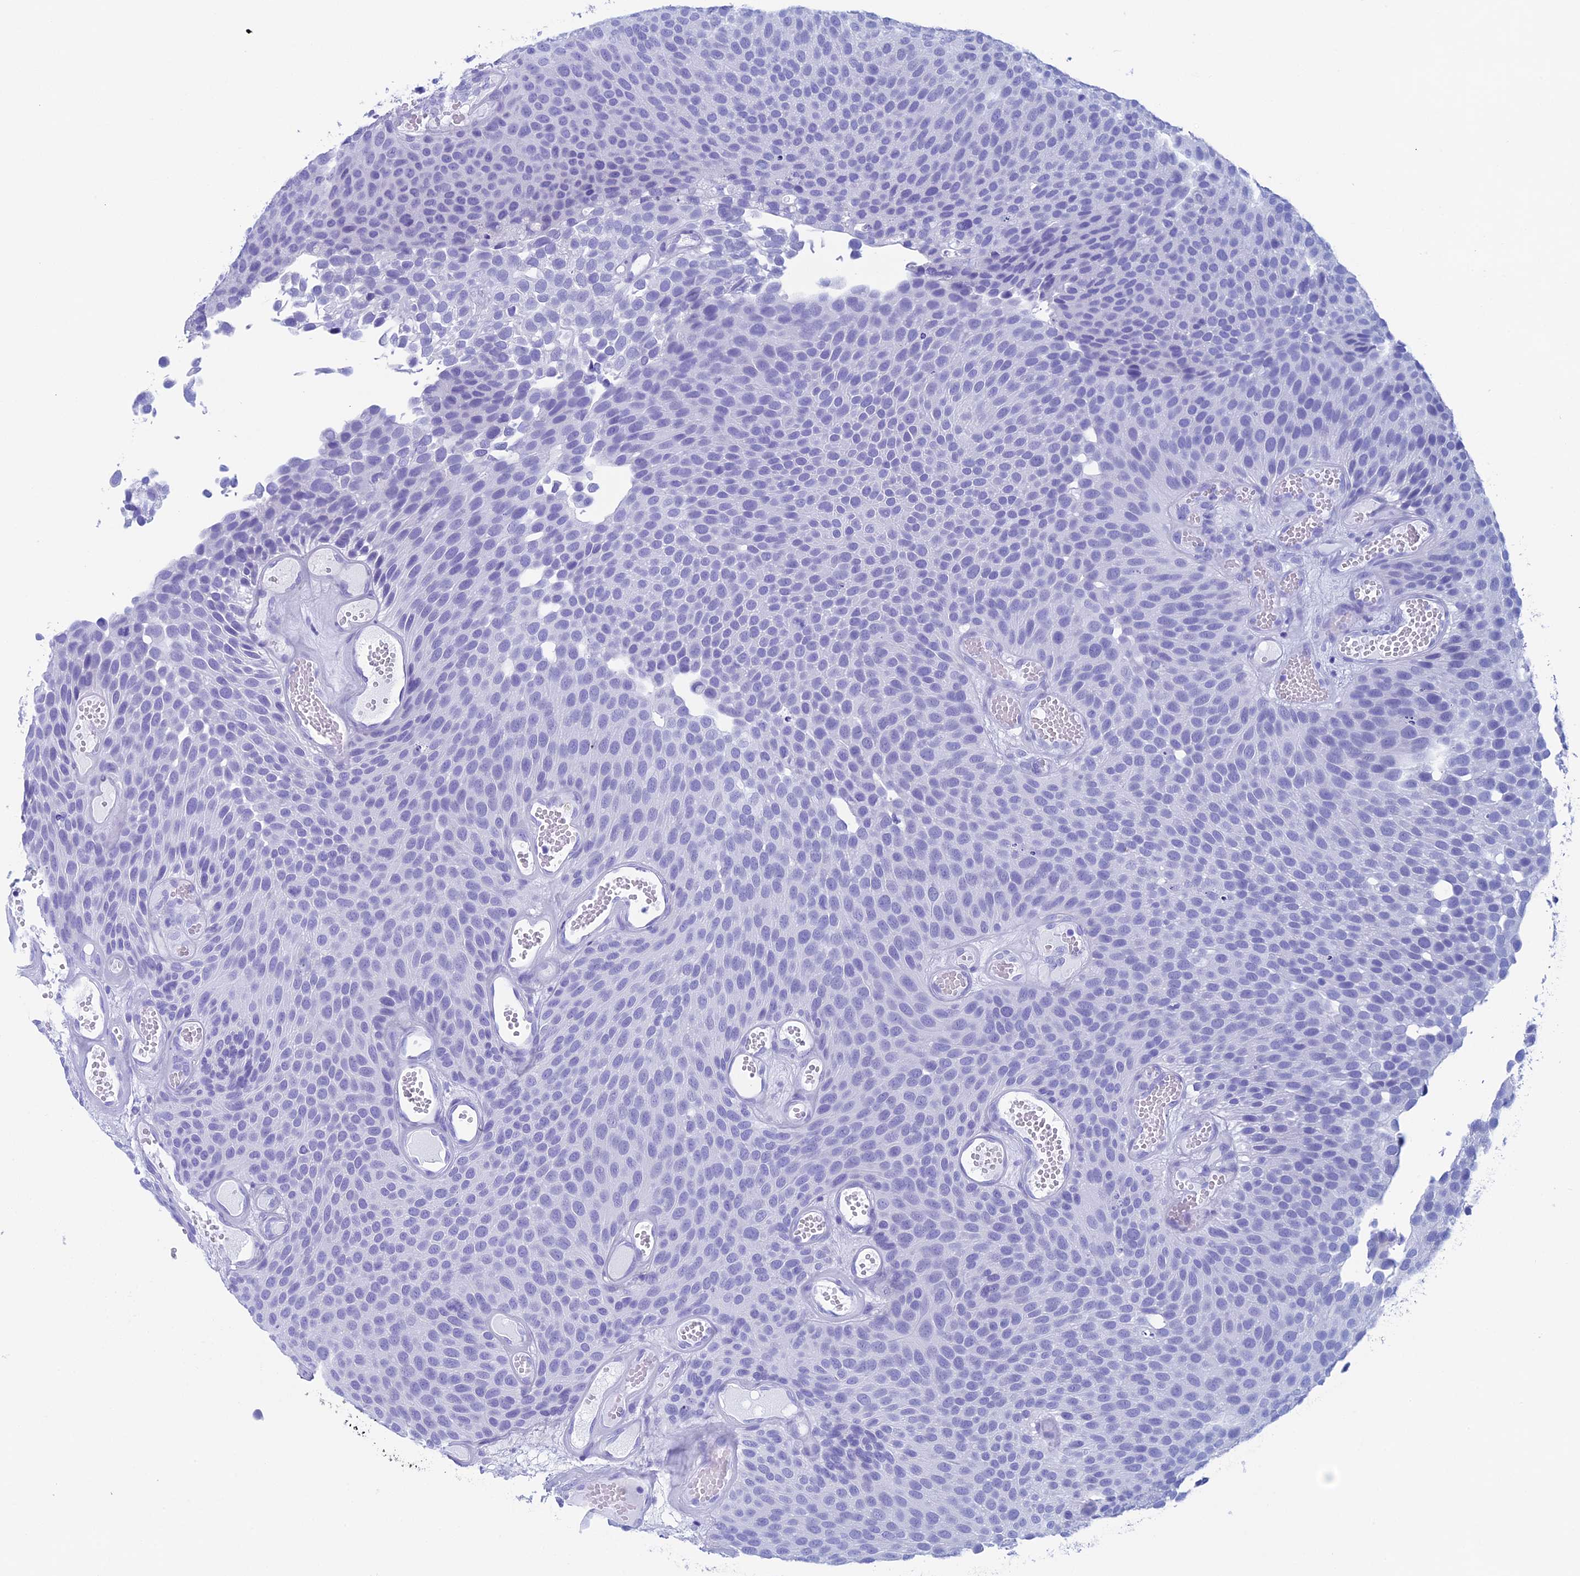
{"staining": {"intensity": "negative", "quantity": "none", "location": "none"}, "tissue": "urothelial cancer", "cell_type": "Tumor cells", "image_type": "cancer", "snomed": [{"axis": "morphology", "description": "Urothelial carcinoma, Low grade"}, {"axis": "topography", "description": "Urinary bladder"}], "caption": "High power microscopy histopathology image of an immunohistochemistry histopathology image of urothelial carcinoma (low-grade), revealing no significant expression in tumor cells.", "gene": "FAM169A", "patient": {"sex": "male", "age": 89}}